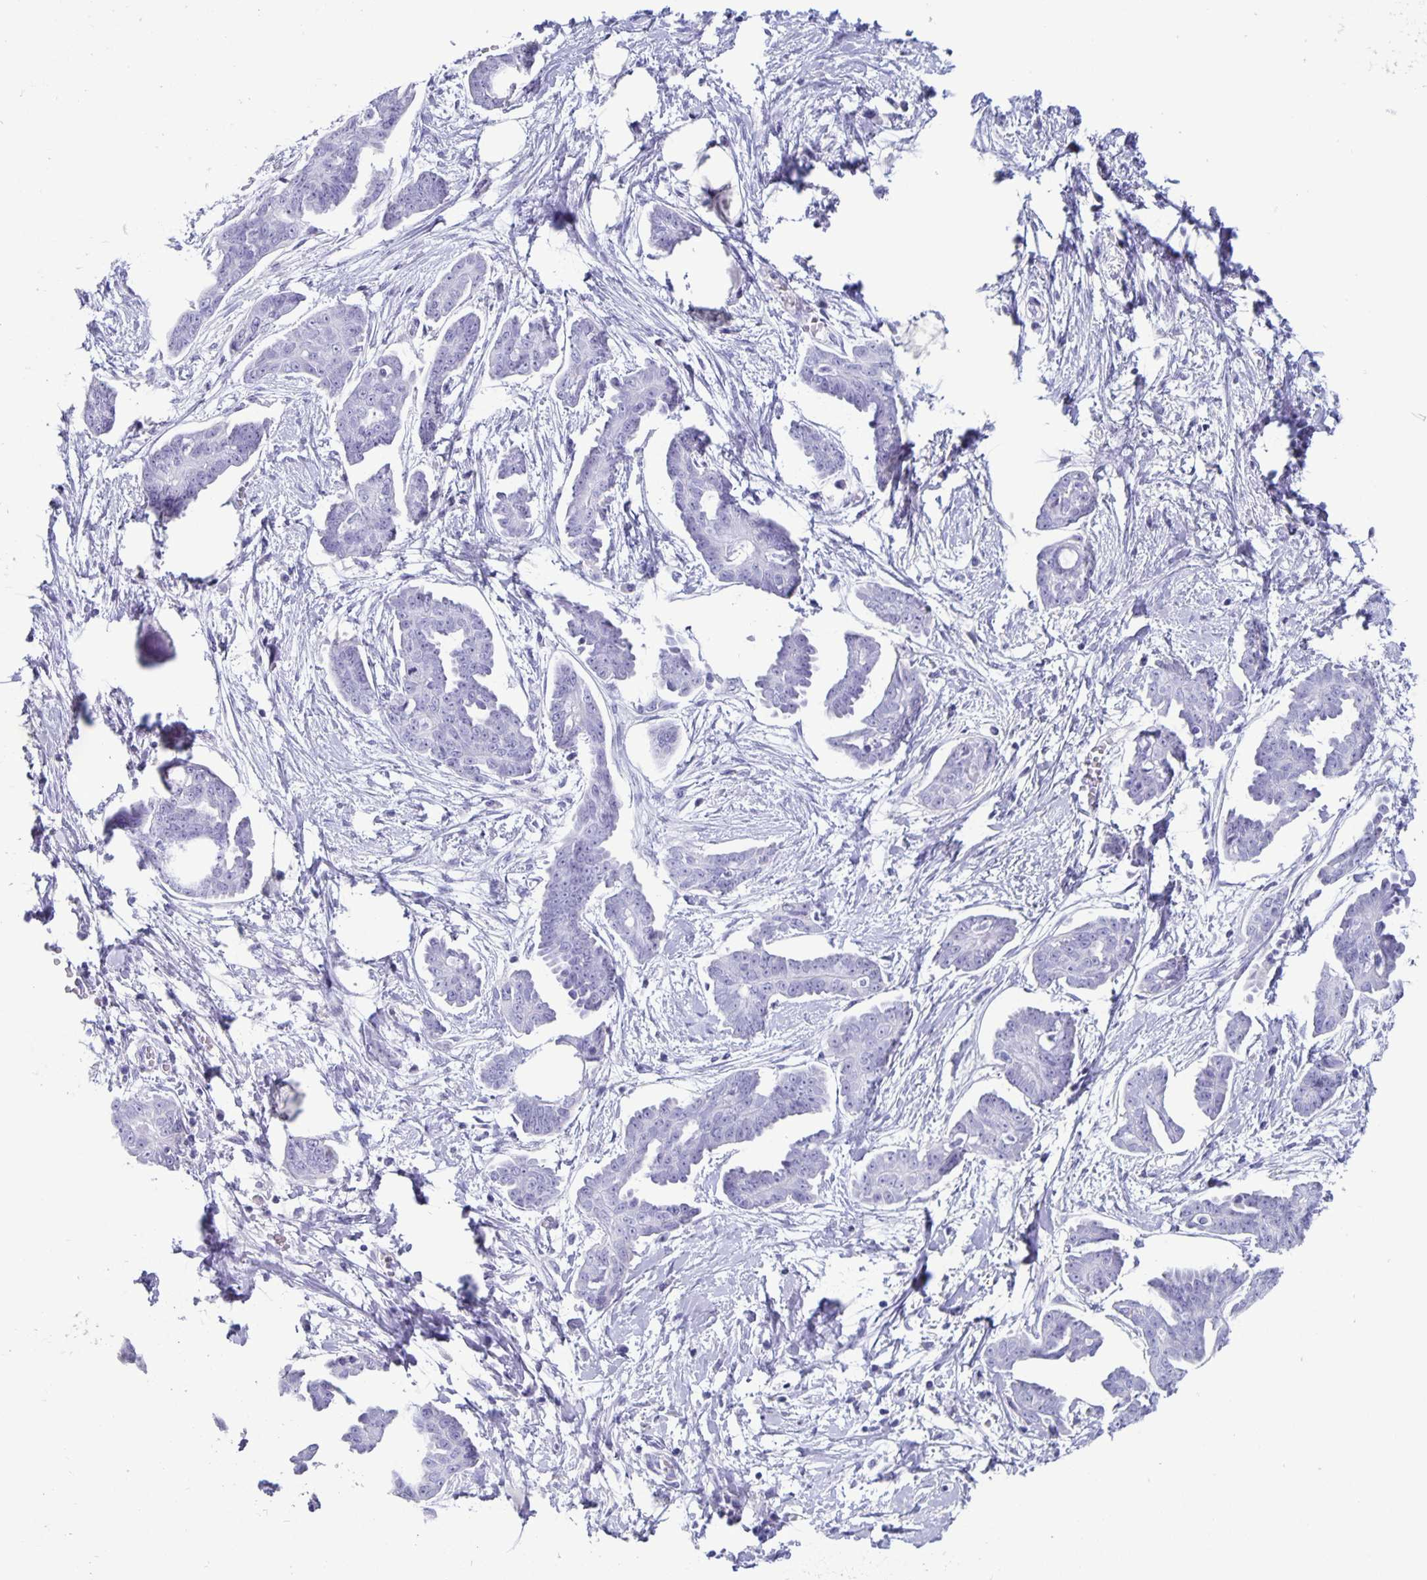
{"staining": {"intensity": "negative", "quantity": "none", "location": "none"}, "tissue": "ovarian cancer", "cell_type": "Tumor cells", "image_type": "cancer", "snomed": [{"axis": "morphology", "description": "Cystadenocarcinoma, serous, NOS"}, {"axis": "topography", "description": "Ovary"}], "caption": "Immunohistochemistry of ovarian cancer exhibits no staining in tumor cells.", "gene": "BPIFA3", "patient": {"sex": "female", "age": 71}}